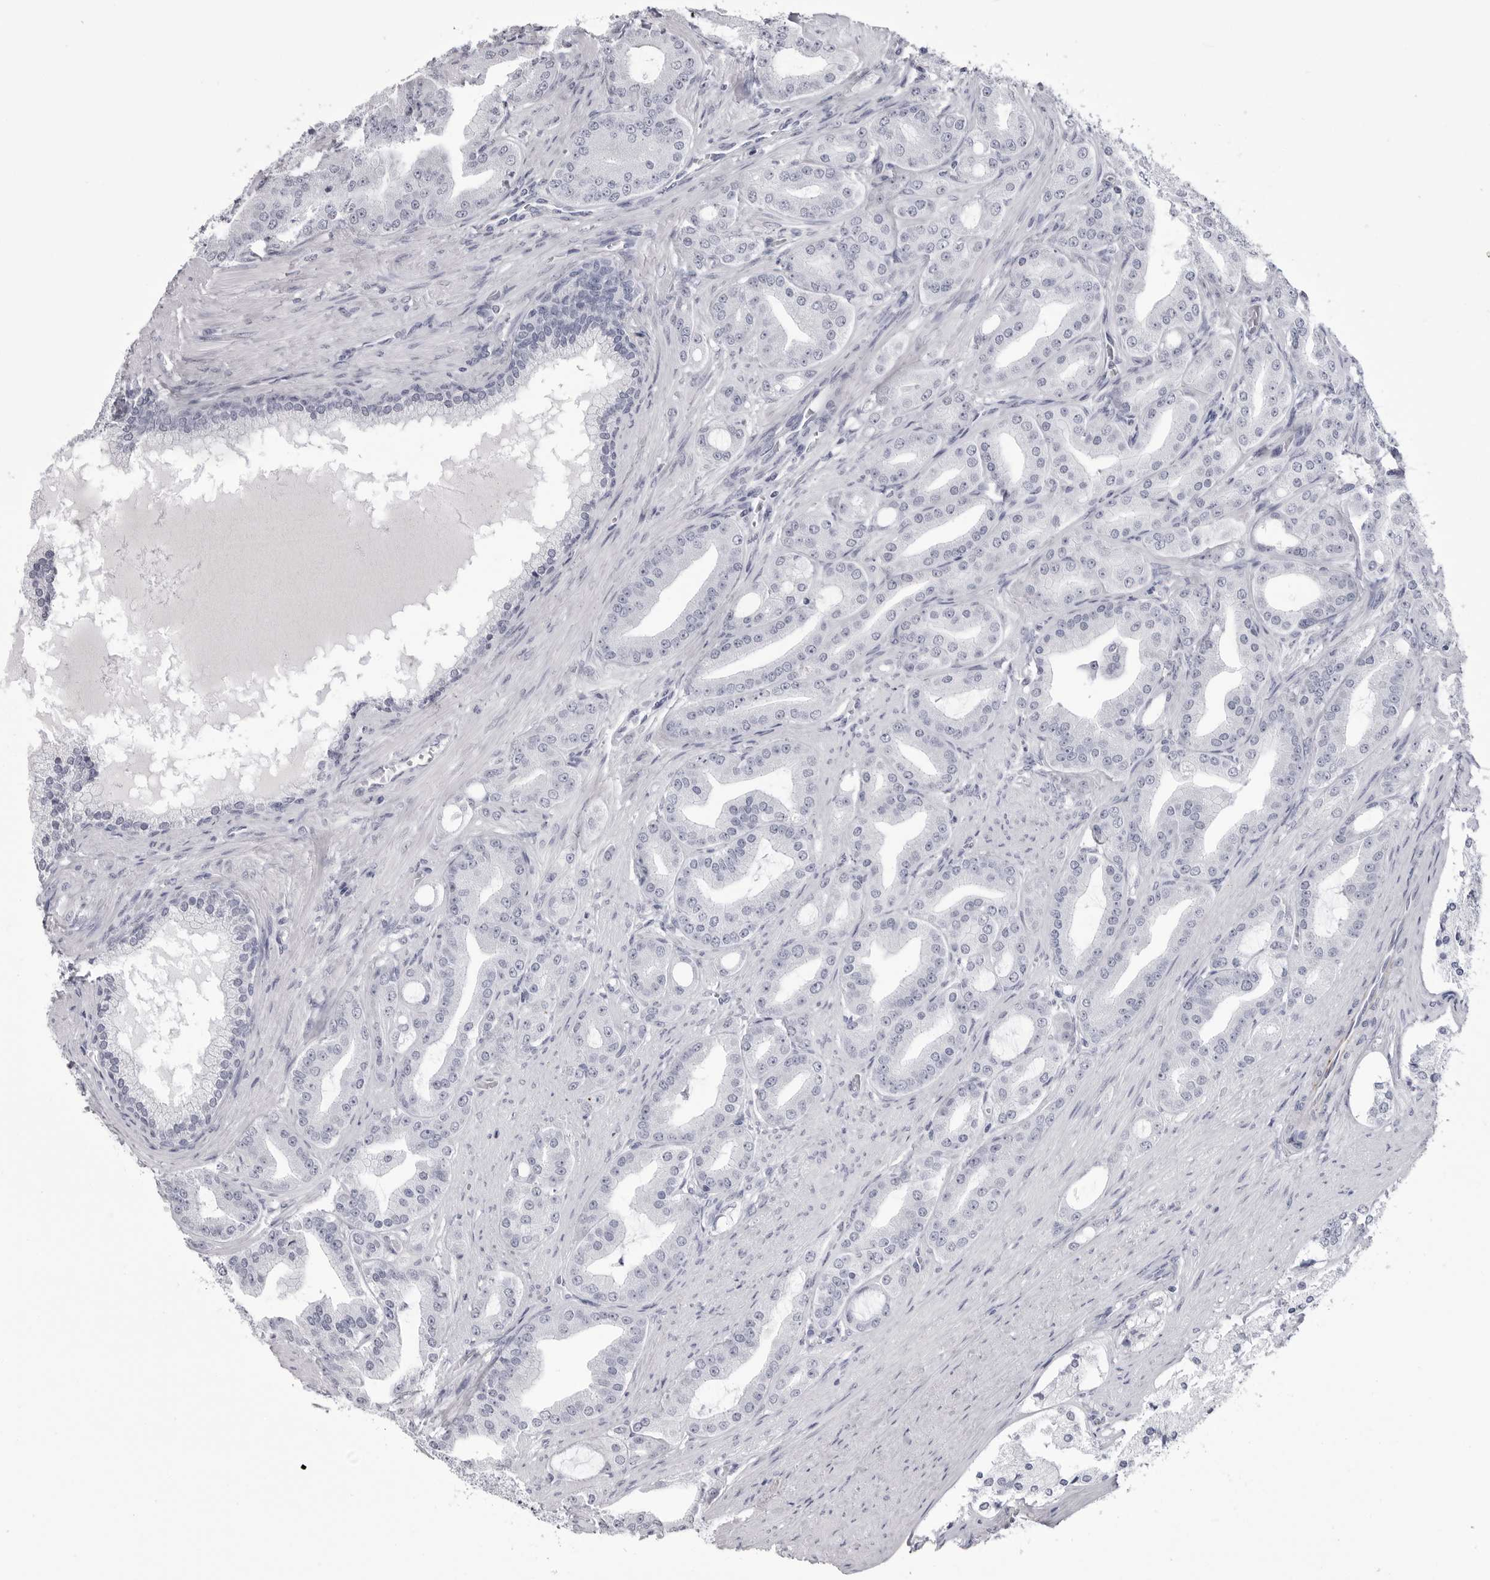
{"staining": {"intensity": "negative", "quantity": "none", "location": "none"}, "tissue": "prostate cancer", "cell_type": "Tumor cells", "image_type": "cancer", "snomed": [{"axis": "morphology", "description": "Adenocarcinoma, High grade"}, {"axis": "topography", "description": "Prostate"}], "caption": "High power microscopy image of an immunohistochemistry (IHC) photomicrograph of adenocarcinoma (high-grade) (prostate), revealing no significant expression in tumor cells.", "gene": "COL26A1", "patient": {"sex": "male", "age": 60}}